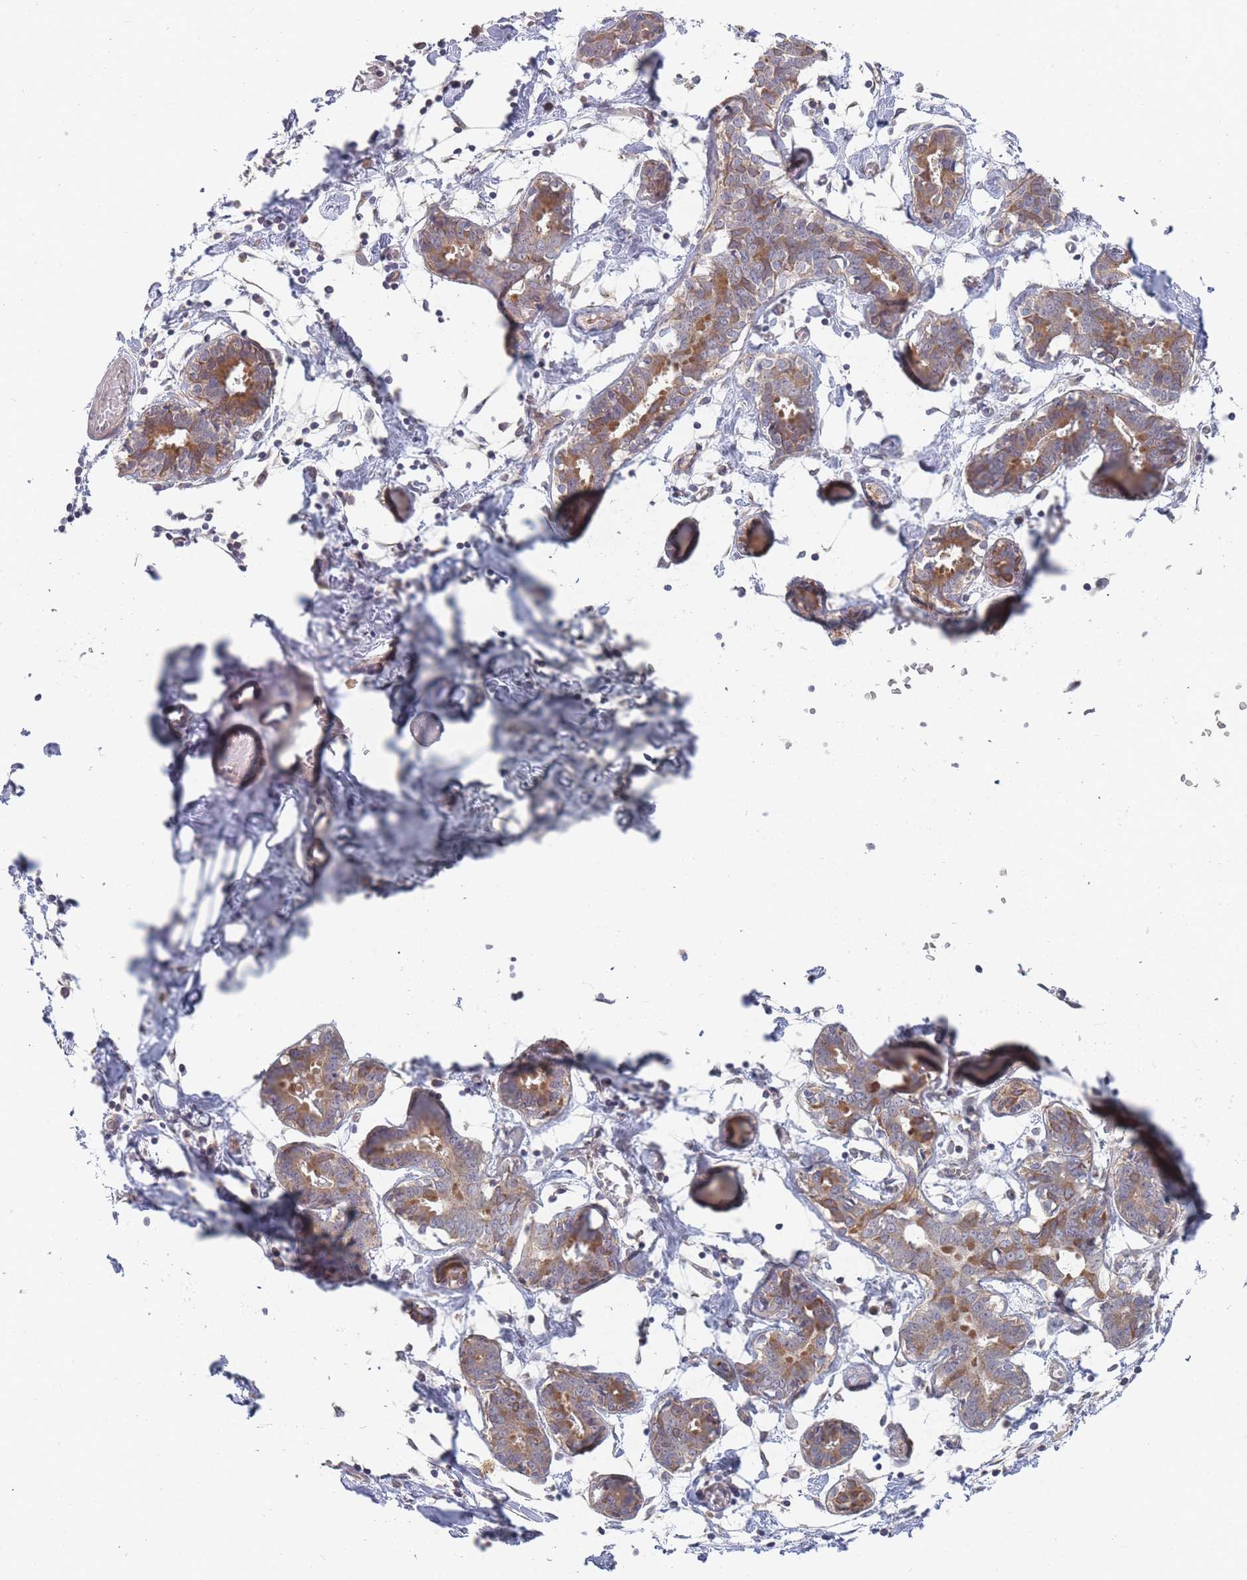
{"staining": {"intensity": "negative", "quantity": "none", "location": "none"}, "tissue": "breast", "cell_type": "Adipocytes", "image_type": "normal", "snomed": [{"axis": "morphology", "description": "Normal tissue, NOS"}, {"axis": "topography", "description": "Breast"}], "caption": "This is a histopathology image of immunohistochemistry (IHC) staining of benign breast, which shows no positivity in adipocytes.", "gene": "SLC35F5", "patient": {"sex": "female", "age": 27}}